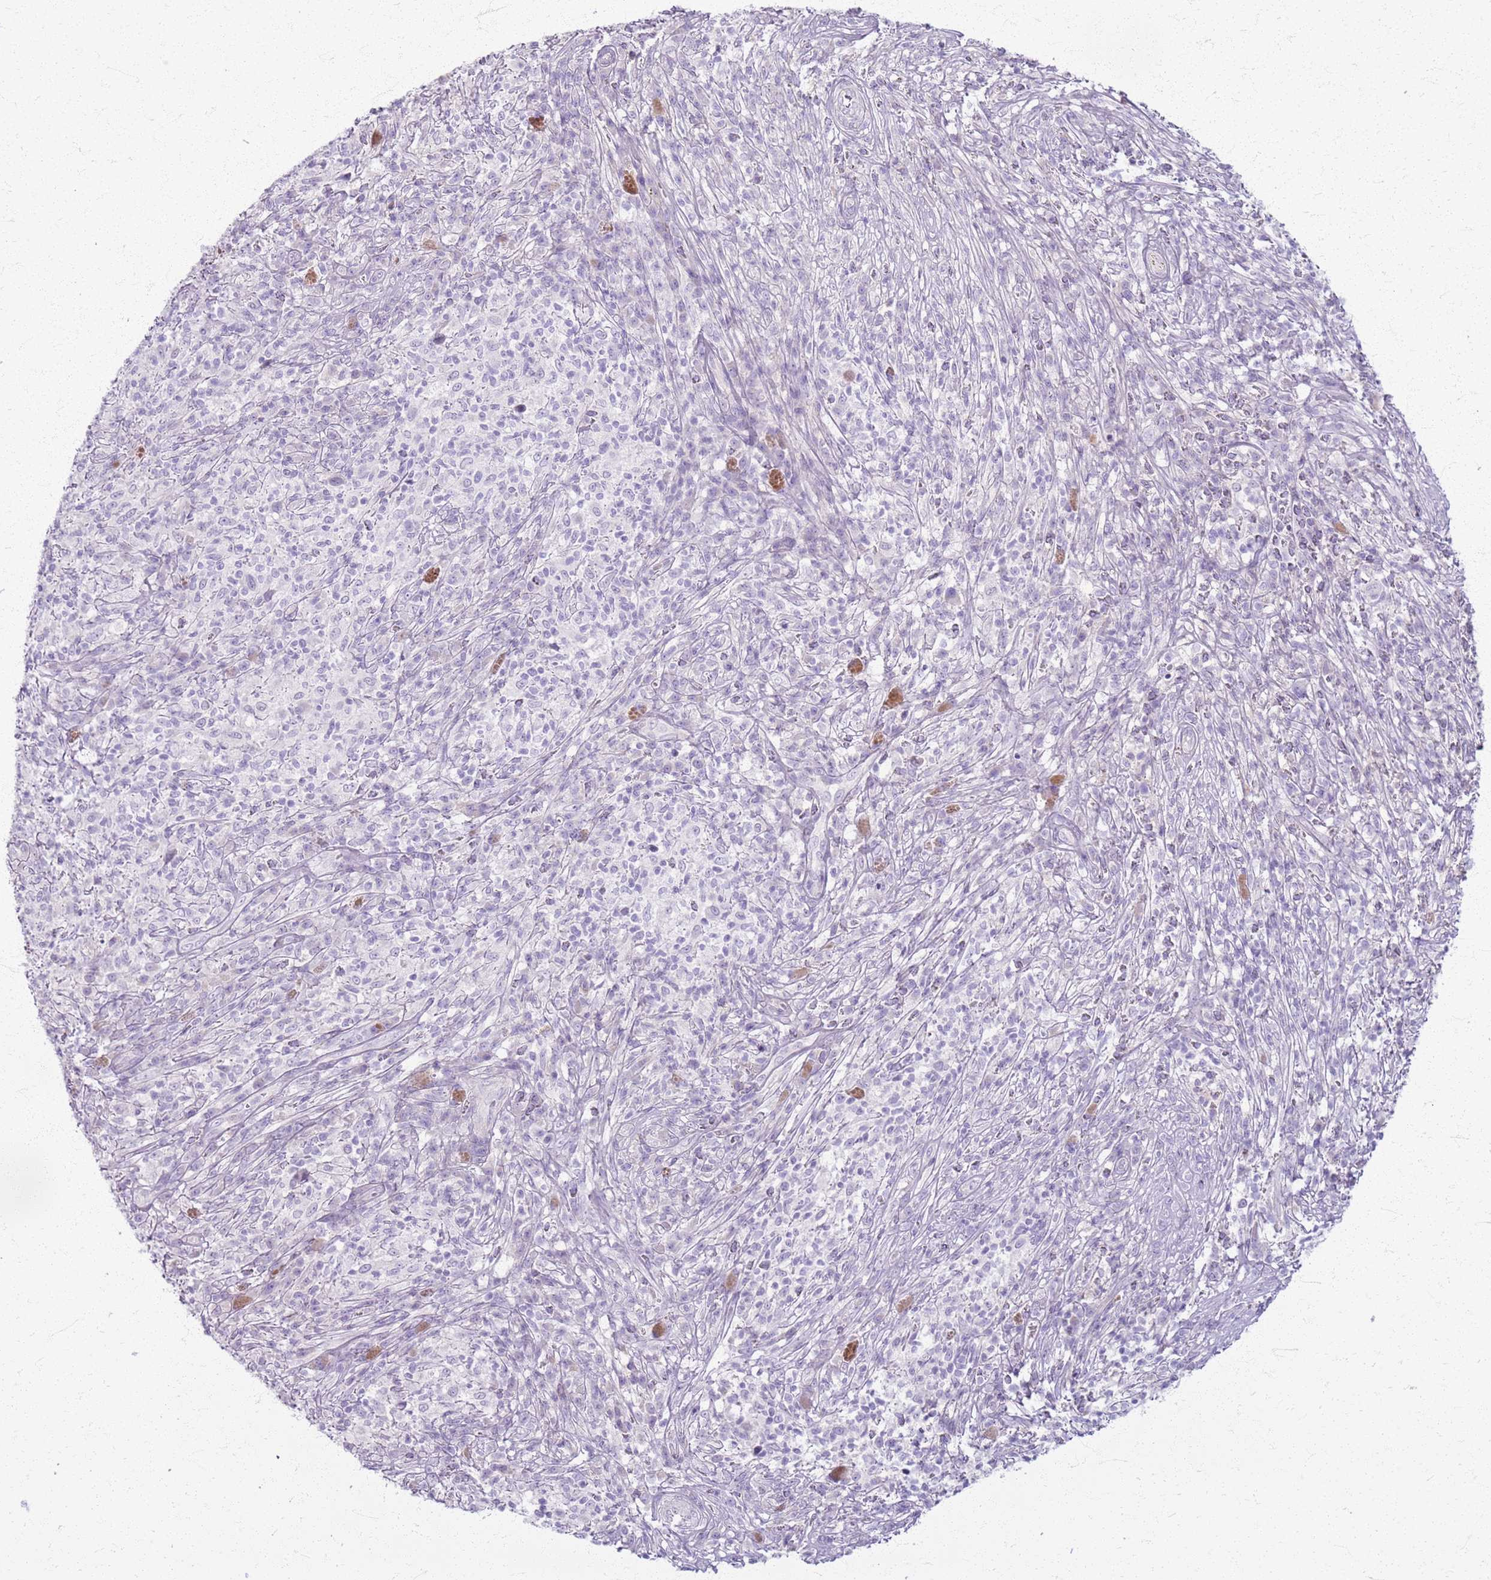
{"staining": {"intensity": "negative", "quantity": "none", "location": "none"}, "tissue": "melanoma", "cell_type": "Tumor cells", "image_type": "cancer", "snomed": [{"axis": "morphology", "description": "Malignant melanoma, NOS"}, {"axis": "topography", "description": "Skin"}], "caption": "Immunohistochemical staining of human melanoma displays no significant positivity in tumor cells. Nuclei are stained in blue.", "gene": "CSRP3", "patient": {"sex": "male", "age": 66}}